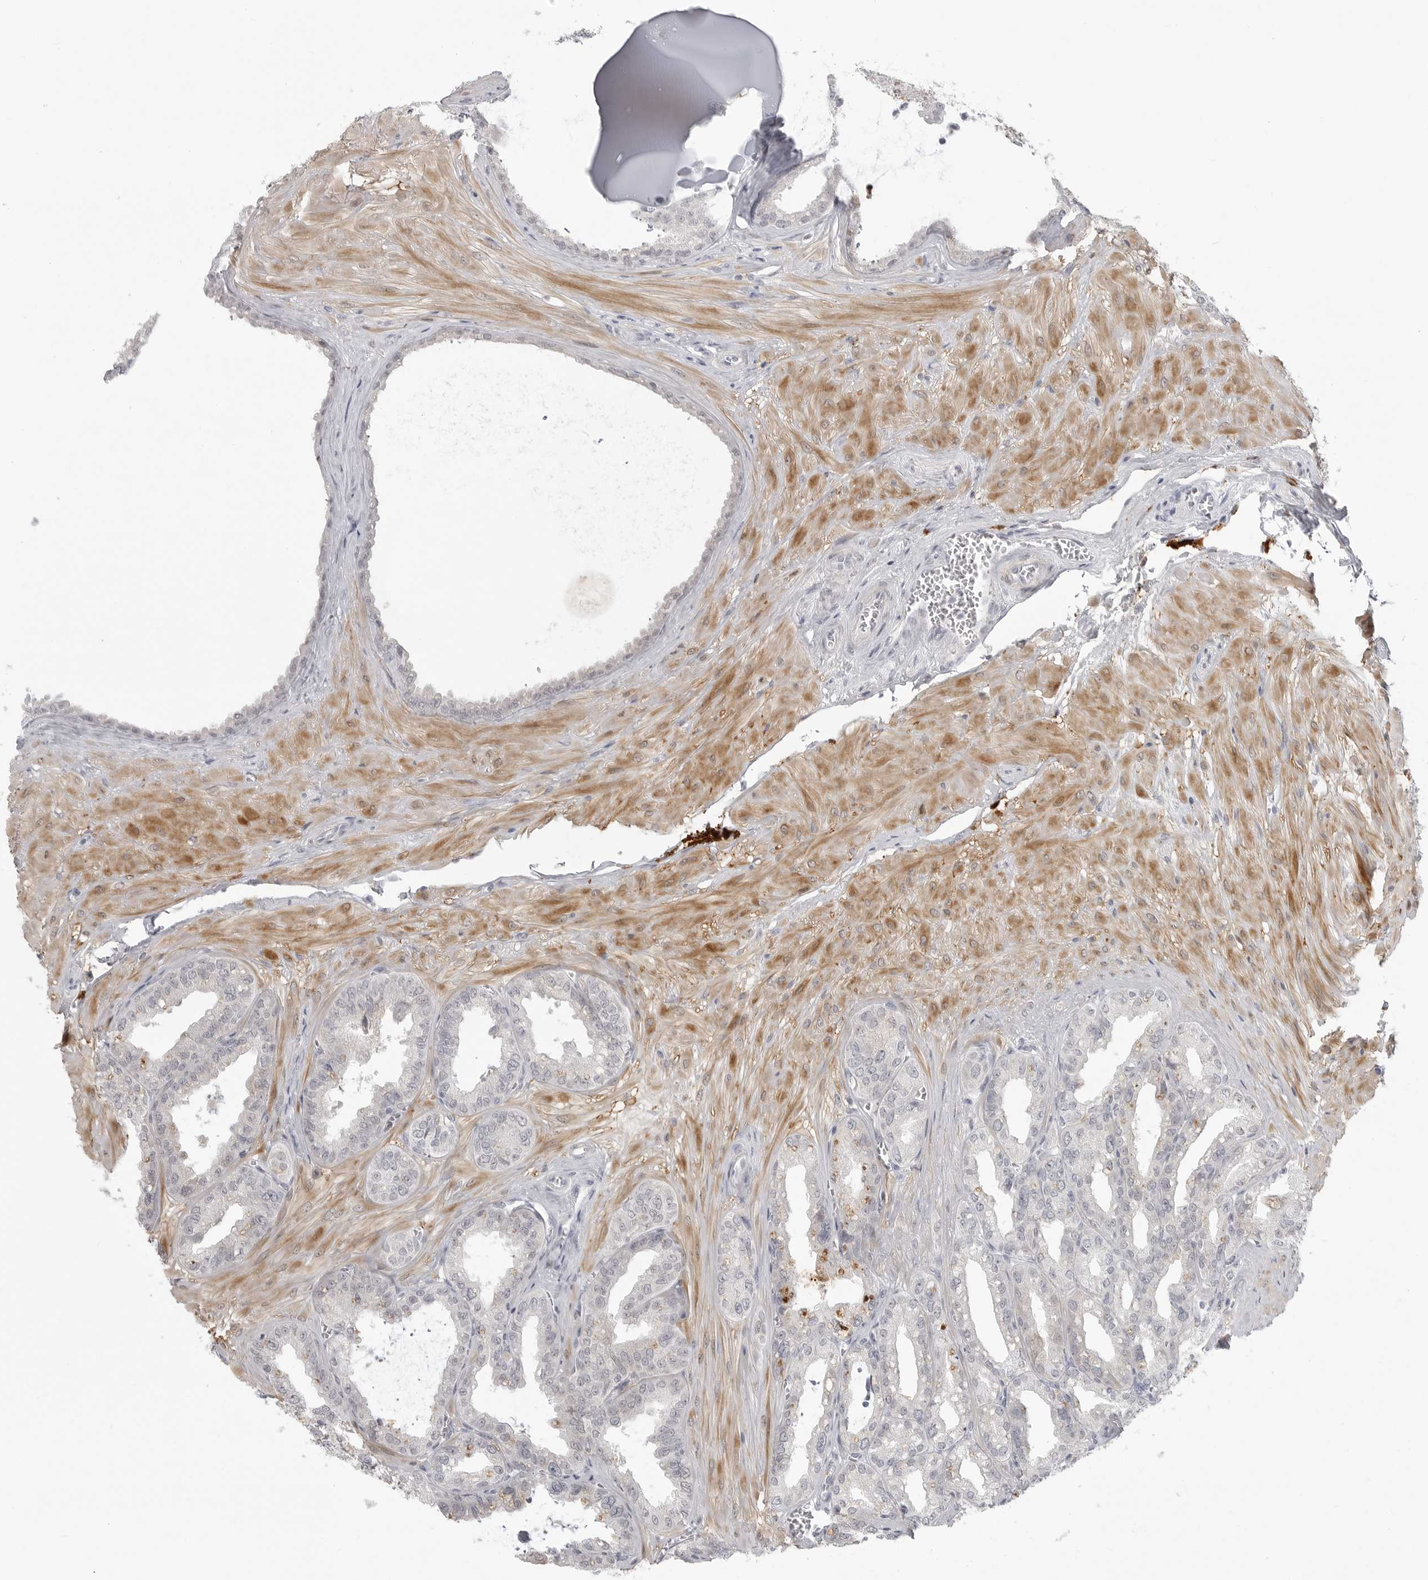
{"staining": {"intensity": "weak", "quantity": "25%-75%", "location": "cytoplasmic/membranous"}, "tissue": "seminal vesicle", "cell_type": "Glandular cells", "image_type": "normal", "snomed": [{"axis": "morphology", "description": "Normal tissue, NOS"}, {"axis": "topography", "description": "Prostate"}, {"axis": "topography", "description": "Seminal veicle"}], "caption": "An image of human seminal vesicle stained for a protein reveals weak cytoplasmic/membranous brown staining in glandular cells.", "gene": "TCTN3", "patient": {"sex": "male", "age": 51}}